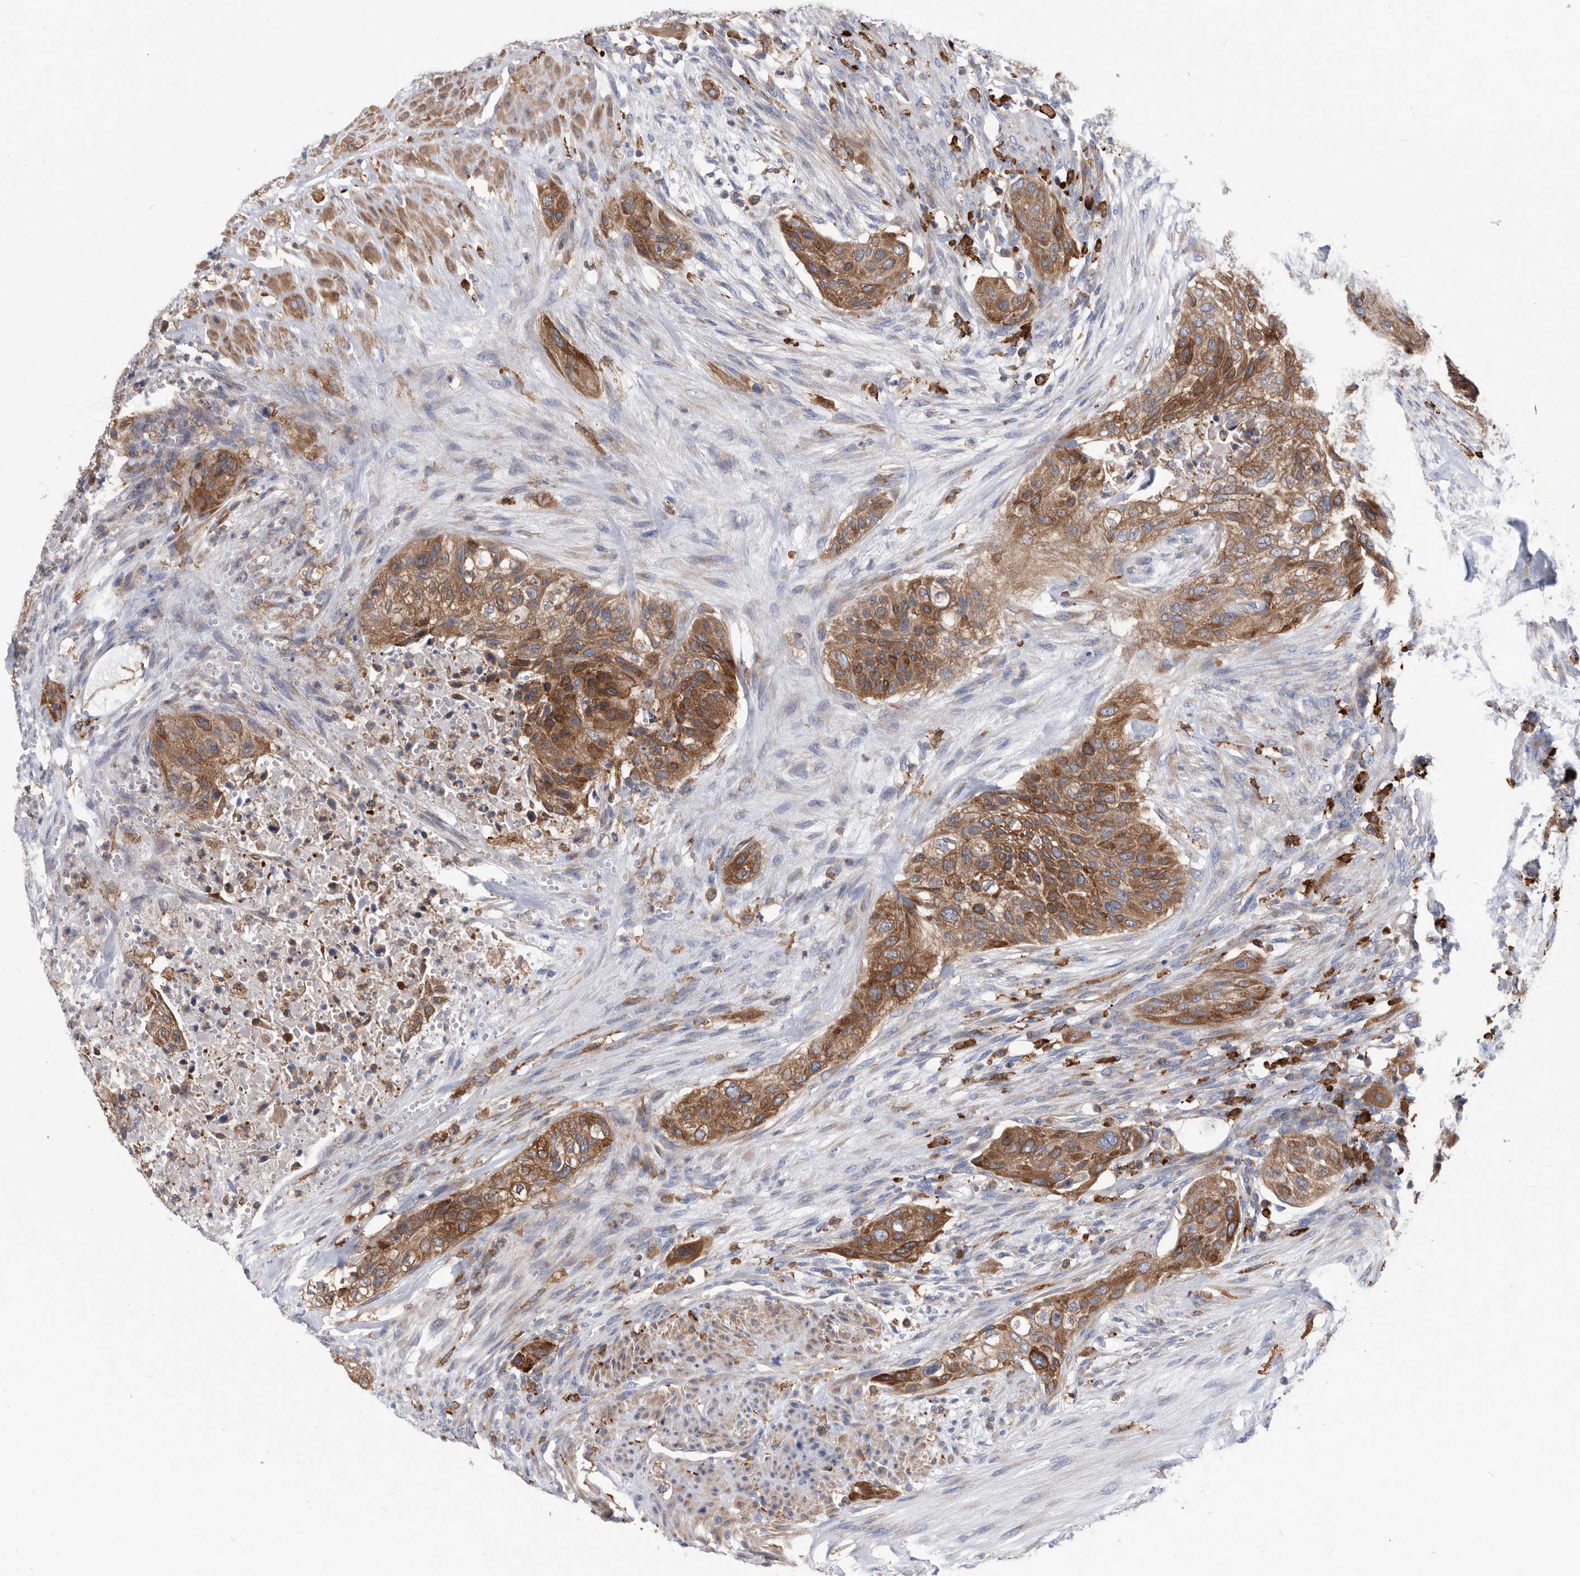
{"staining": {"intensity": "moderate", "quantity": ">75%", "location": "cytoplasmic/membranous"}, "tissue": "urothelial cancer", "cell_type": "Tumor cells", "image_type": "cancer", "snomed": [{"axis": "morphology", "description": "Urothelial carcinoma, High grade"}, {"axis": "topography", "description": "Urinary bladder"}], "caption": "Protein staining of high-grade urothelial carcinoma tissue displays moderate cytoplasmic/membranous staining in approximately >75% of tumor cells.", "gene": "SMG7", "patient": {"sex": "male", "age": 35}}